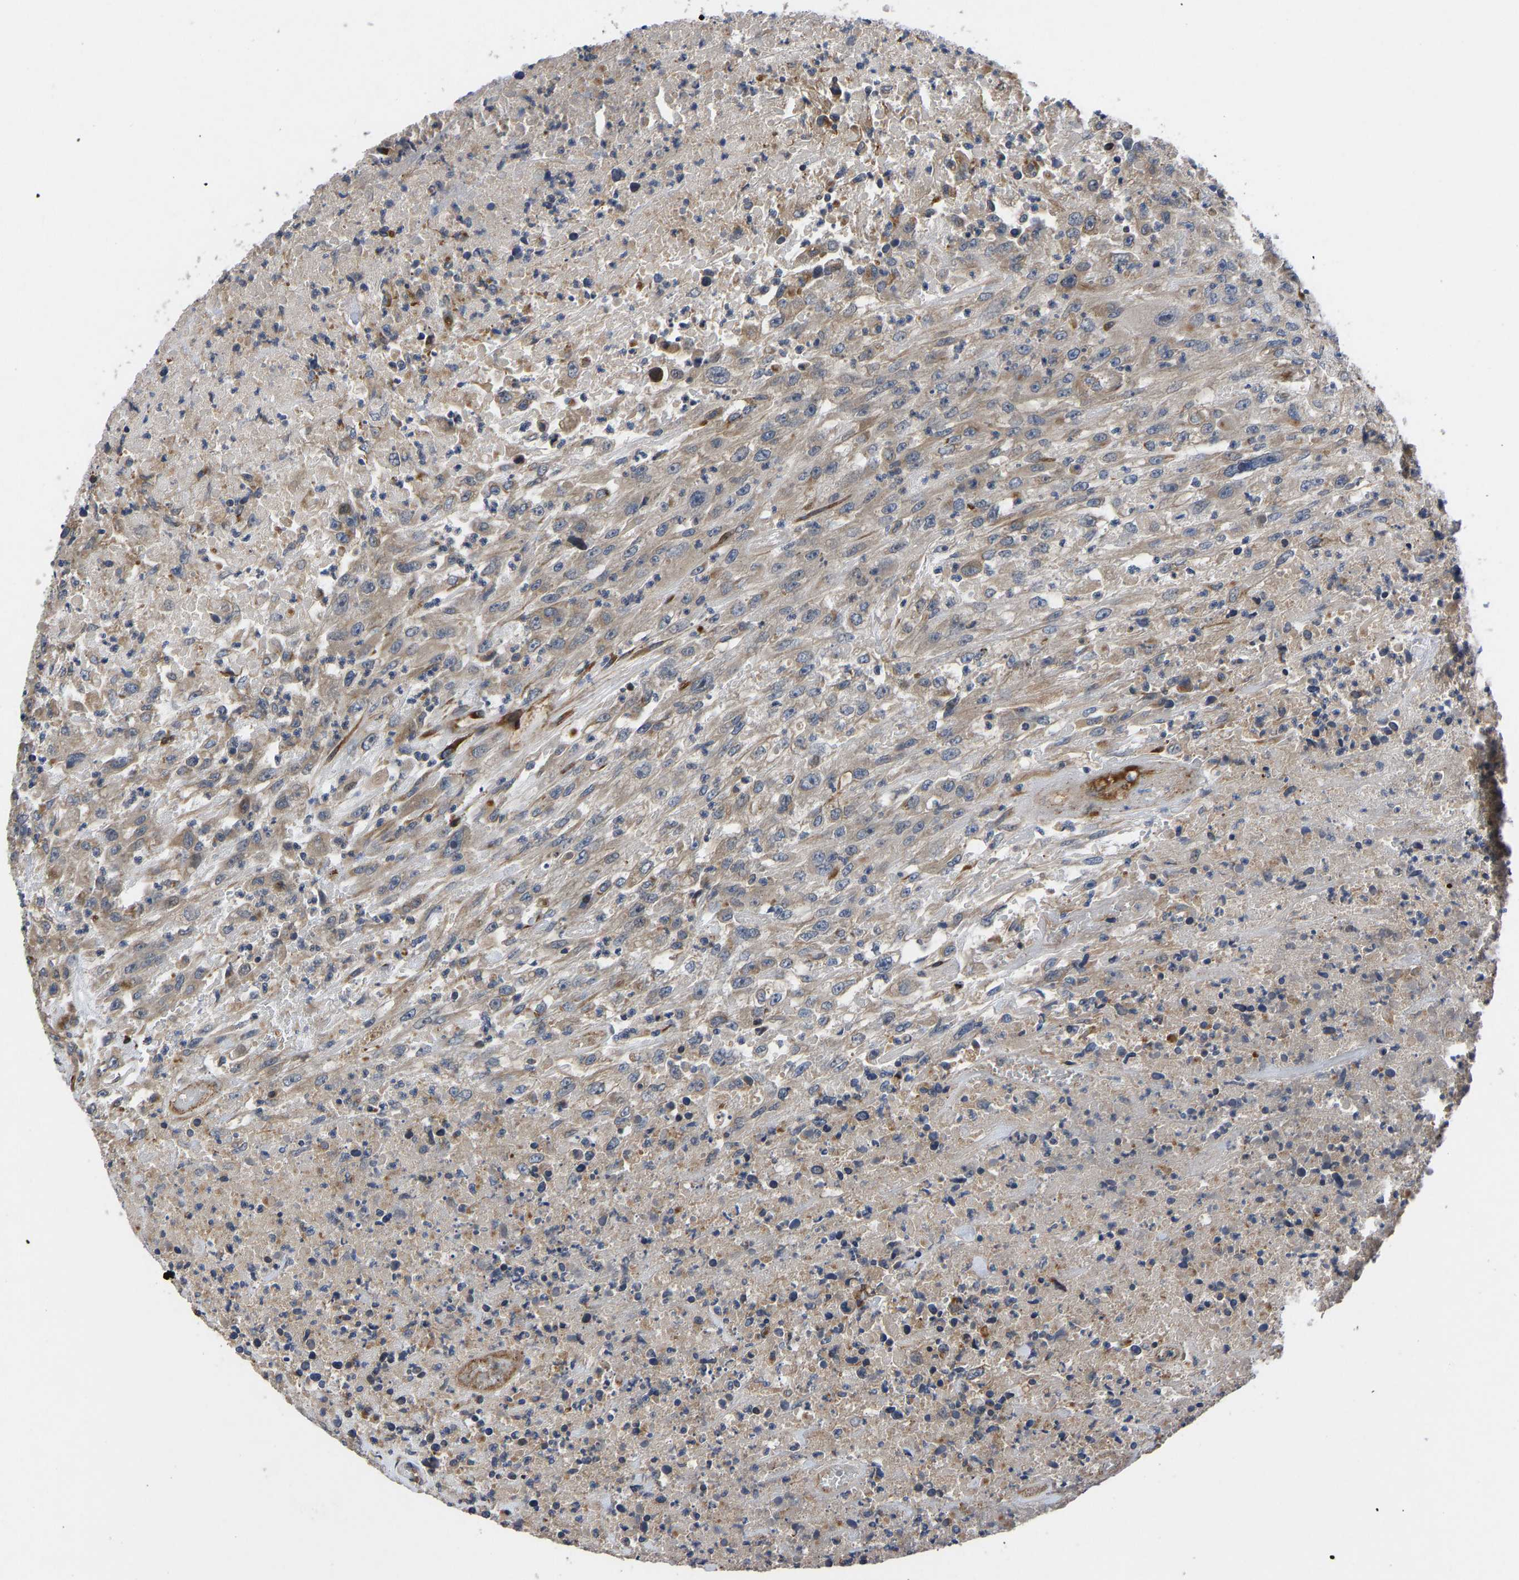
{"staining": {"intensity": "weak", "quantity": ">75%", "location": "cytoplasmic/membranous"}, "tissue": "urothelial cancer", "cell_type": "Tumor cells", "image_type": "cancer", "snomed": [{"axis": "morphology", "description": "Urothelial carcinoma, High grade"}, {"axis": "topography", "description": "Urinary bladder"}], "caption": "Approximately >75% of tumor cells in human urothelial cancer display weak cytoplasmic/membranous protein expression as visualized by brown immunohistochemical staining.", "gene": "FRRS1", "patient": {"sex": "male", "age": 46}}